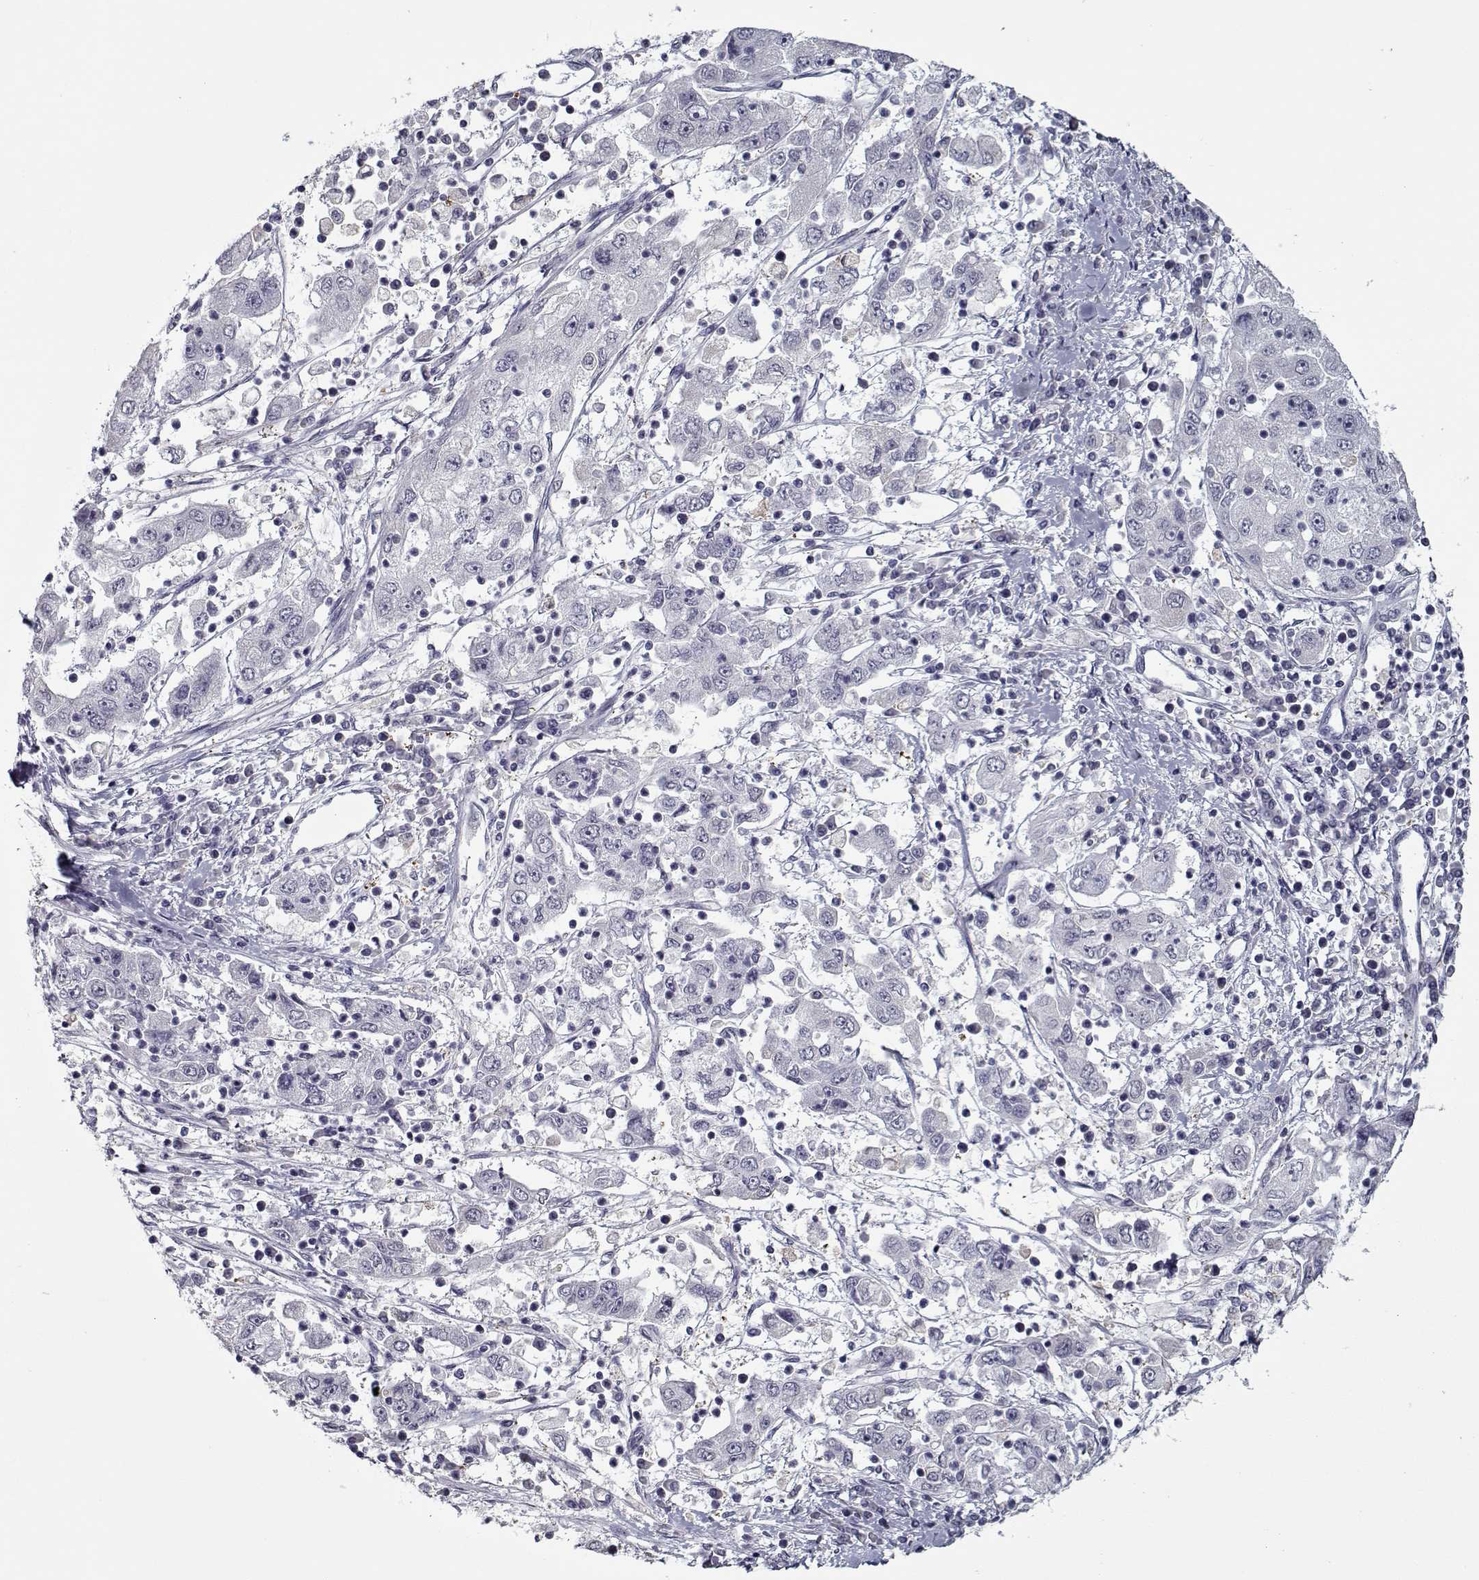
{"staining": {"intensity": "negative", "quantity": "none", "location": "none"}, "tissue": "cervical cancer", "cell_type": "Tumor cells", "image_type": "cancer", "snomed": [{"axis": "morphology", "description": "Squamous cell carcinoma, NOS"}, {"axis": "topography", "description": "Cervix"}], "caption": "DAB immunohistochemical staining of human cervical cancer (squamous cell carcinoma) shows no significant positivity in tumor cells. Brightfield microscopy of immunohistochemistry (IHC) stained with DAB (3,3'-diaminobenzidine) (brown) and hematoxylin (blue), captured at high magnification.", "gene": "SEC16B", "patient": {"sex": "female", "age": 36}}